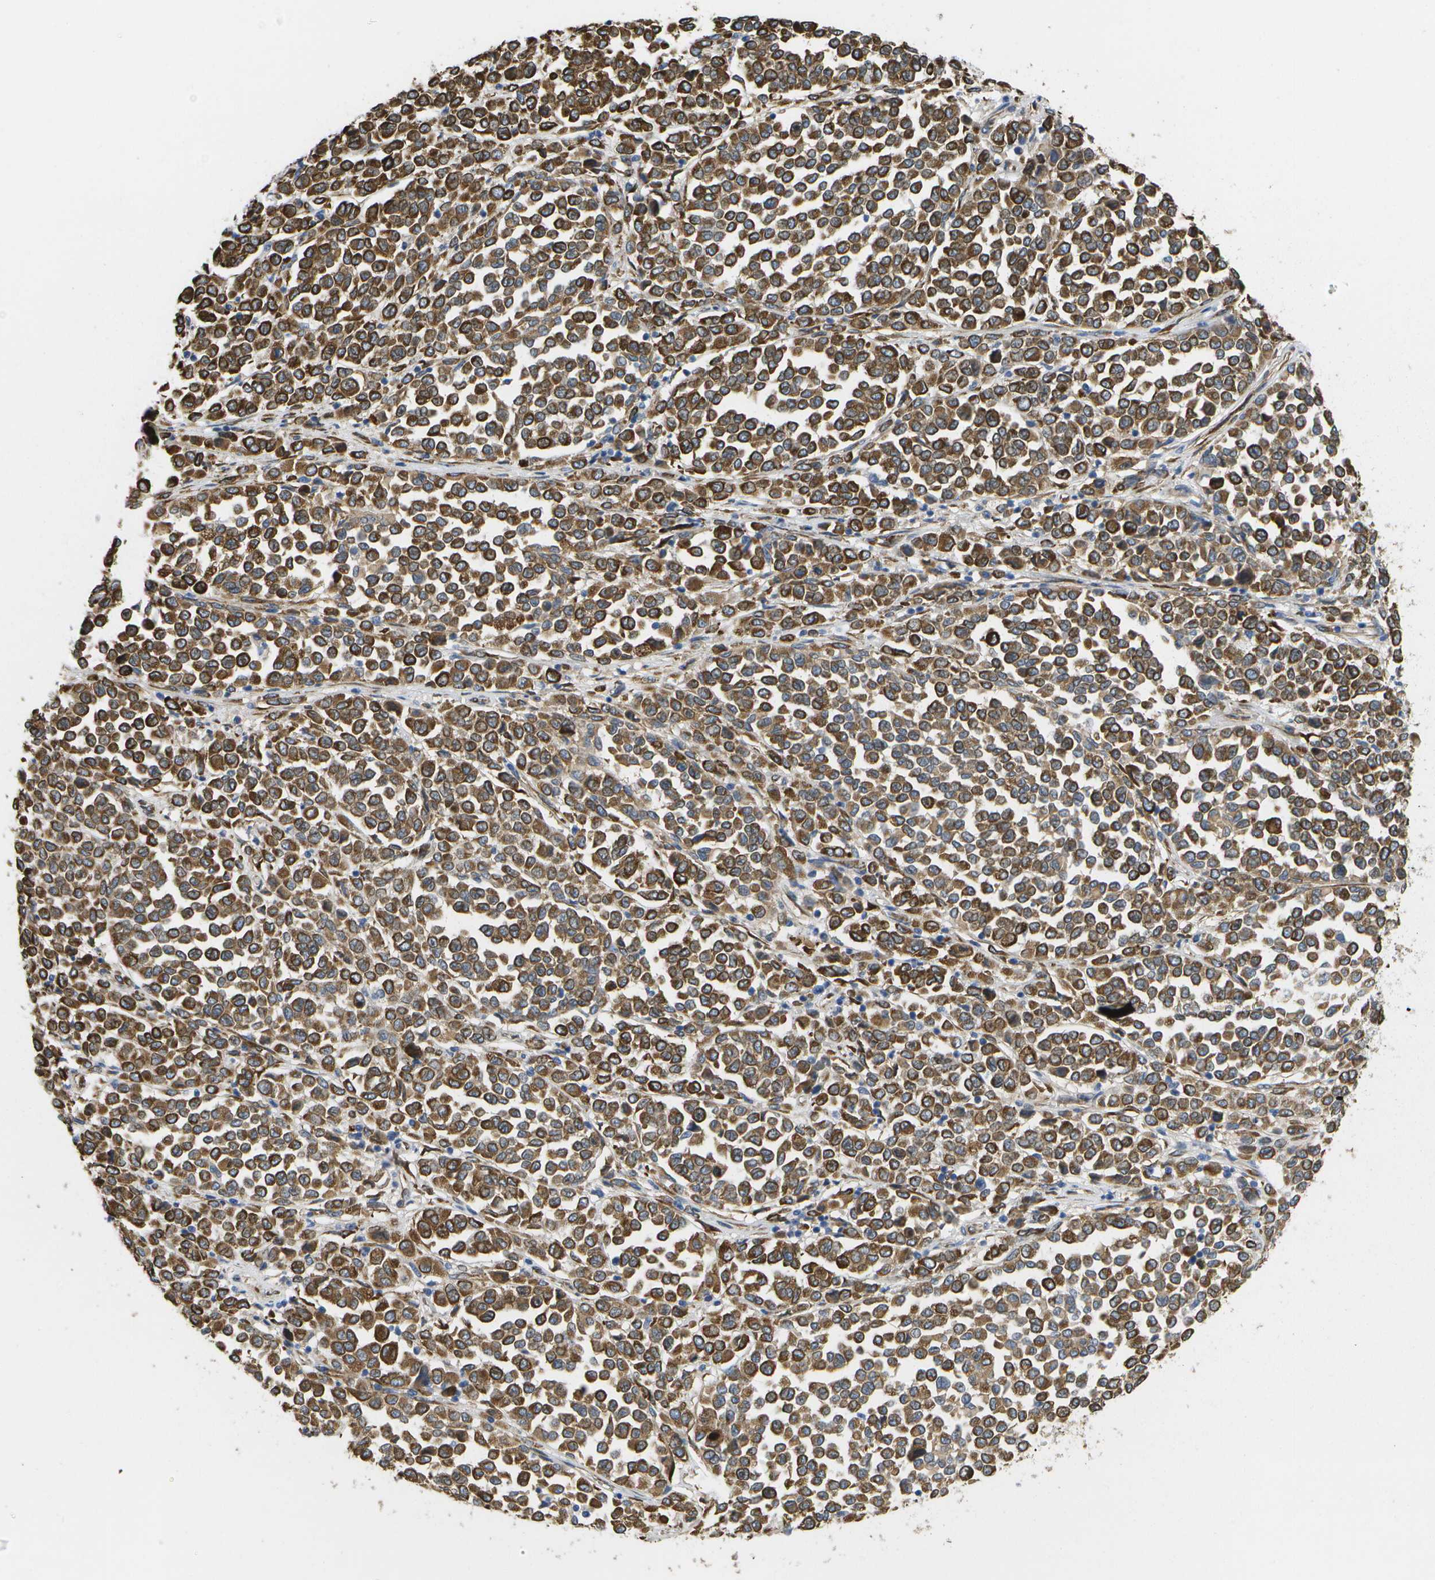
{"staining": {"intensity": "strong", "quantity": ">75%", "location": "cytoplasmic/membranous"}, "tissue": "melanoma", "cell_type": "Tumor cells", "image_type": "cancer", "snomed": [{"axis": "morphology", "description": "Malignant melanoma, Metastatic site"}, {"axis": "topography", "description": "Pancreas"}], "caption": "Protein staining exhibits strong cytoplasmic/membranous staining in approximately >75% of tumor cells in malignant melanoma (metastatic site). (brown staining indicates protein expression, while blue staining denotes nuclei).", "gene": "ZDHHC17", "patient": {"sex": "female", "age": 30}}